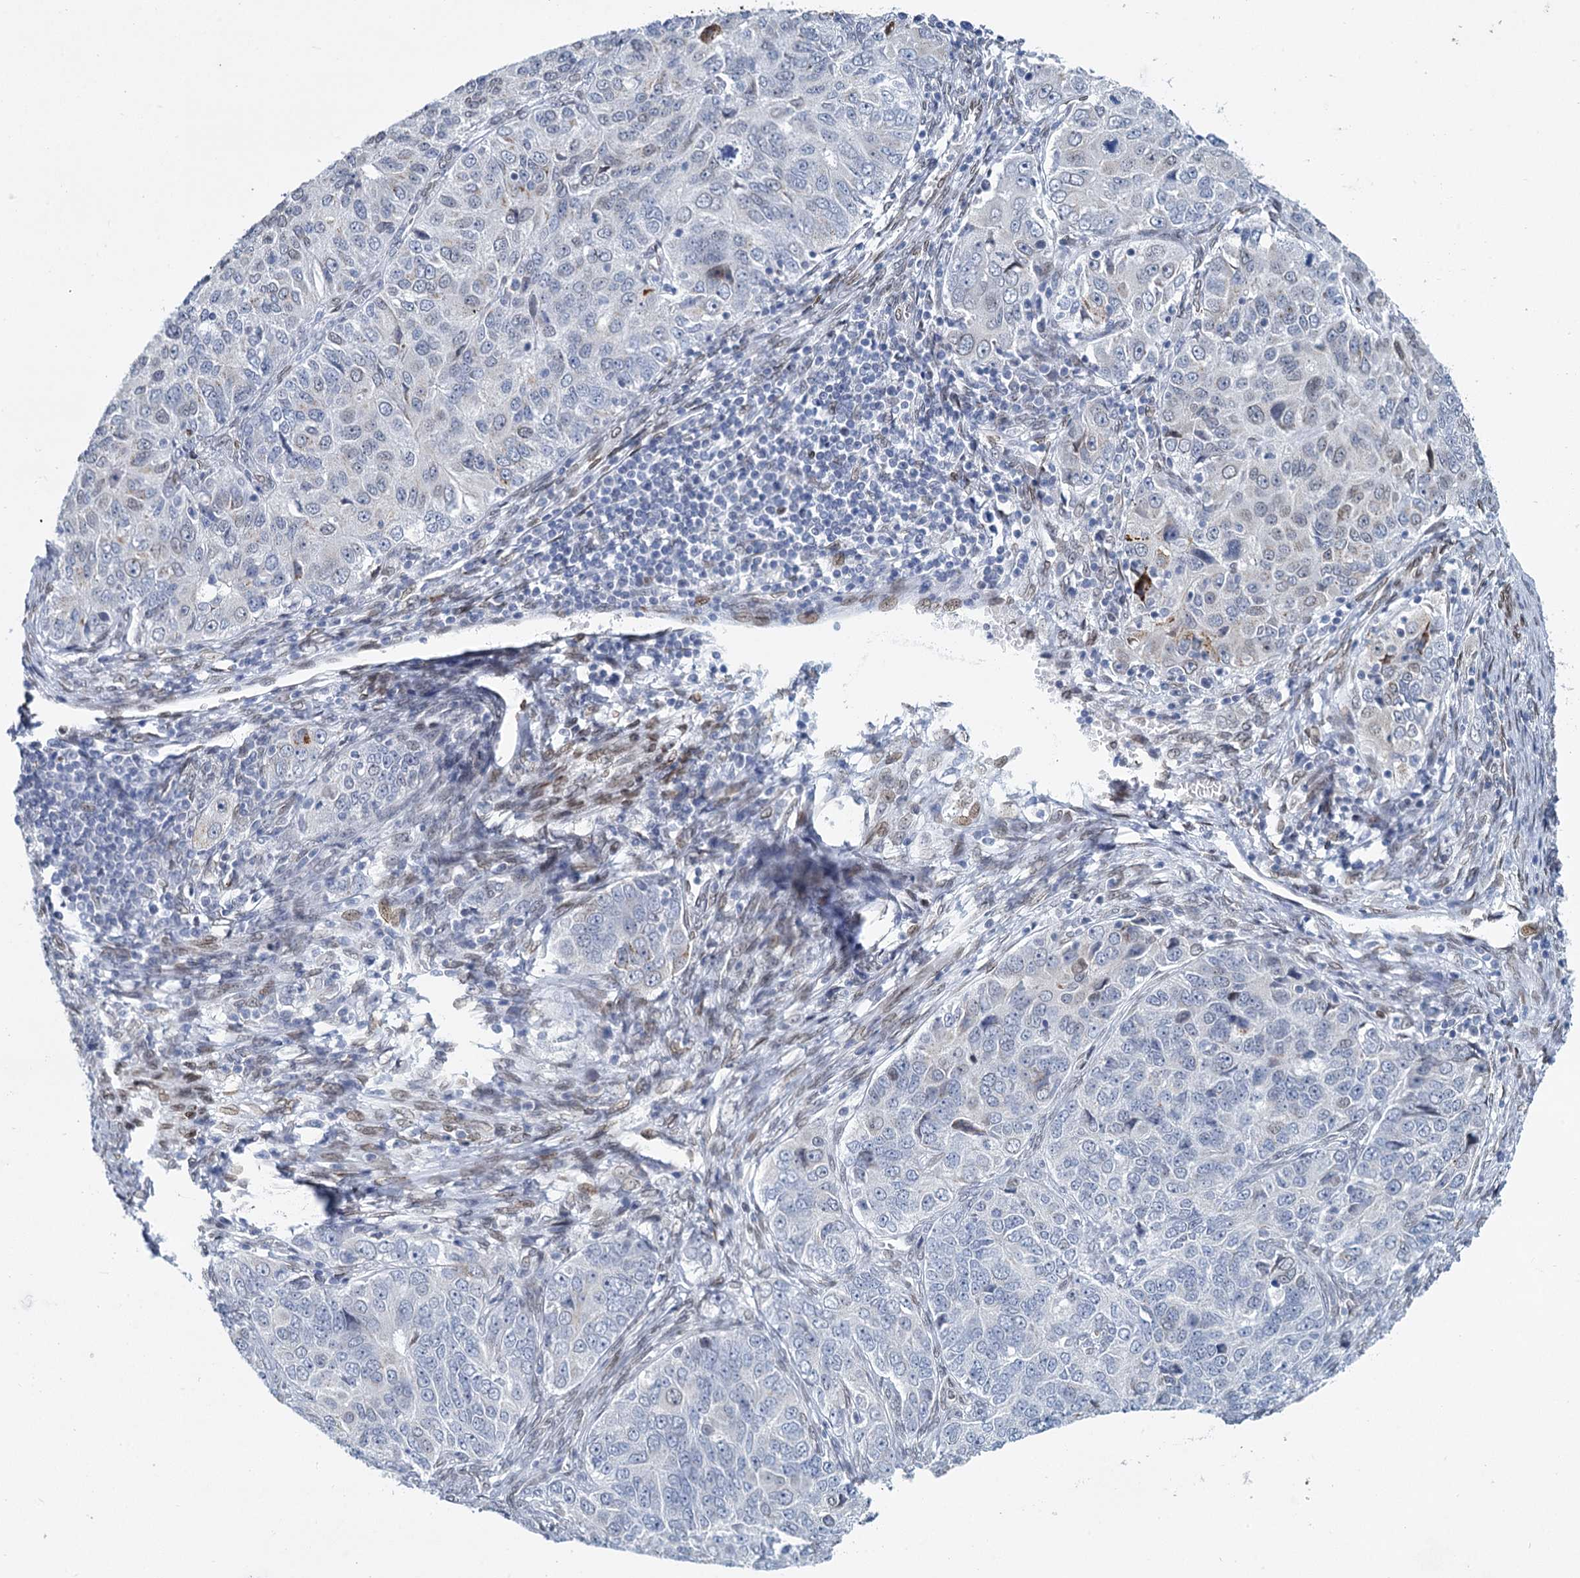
{"staining": {"intensity": "negative", "quantity": "none", "location": "none"}, "tissue": "ovarian cancer", "cell_type": "Tumor cells", "image_type": "cancer", "snomed": [{"axis": "morphology", "description": "Carcinoma, endometroid"}, {"axis": "topography", "description": "Ovary"}], "caption": "The immunohistochemistry (IHC) micrograph has no significant expression in tumor cells of ovarian cancer (endometroid carcinoma) tissue. (Immunohistochemistry, brightfield microscopy, high magnification).", "gene": "PRSS35", "patient": {"sex": "female", "age": 51}}